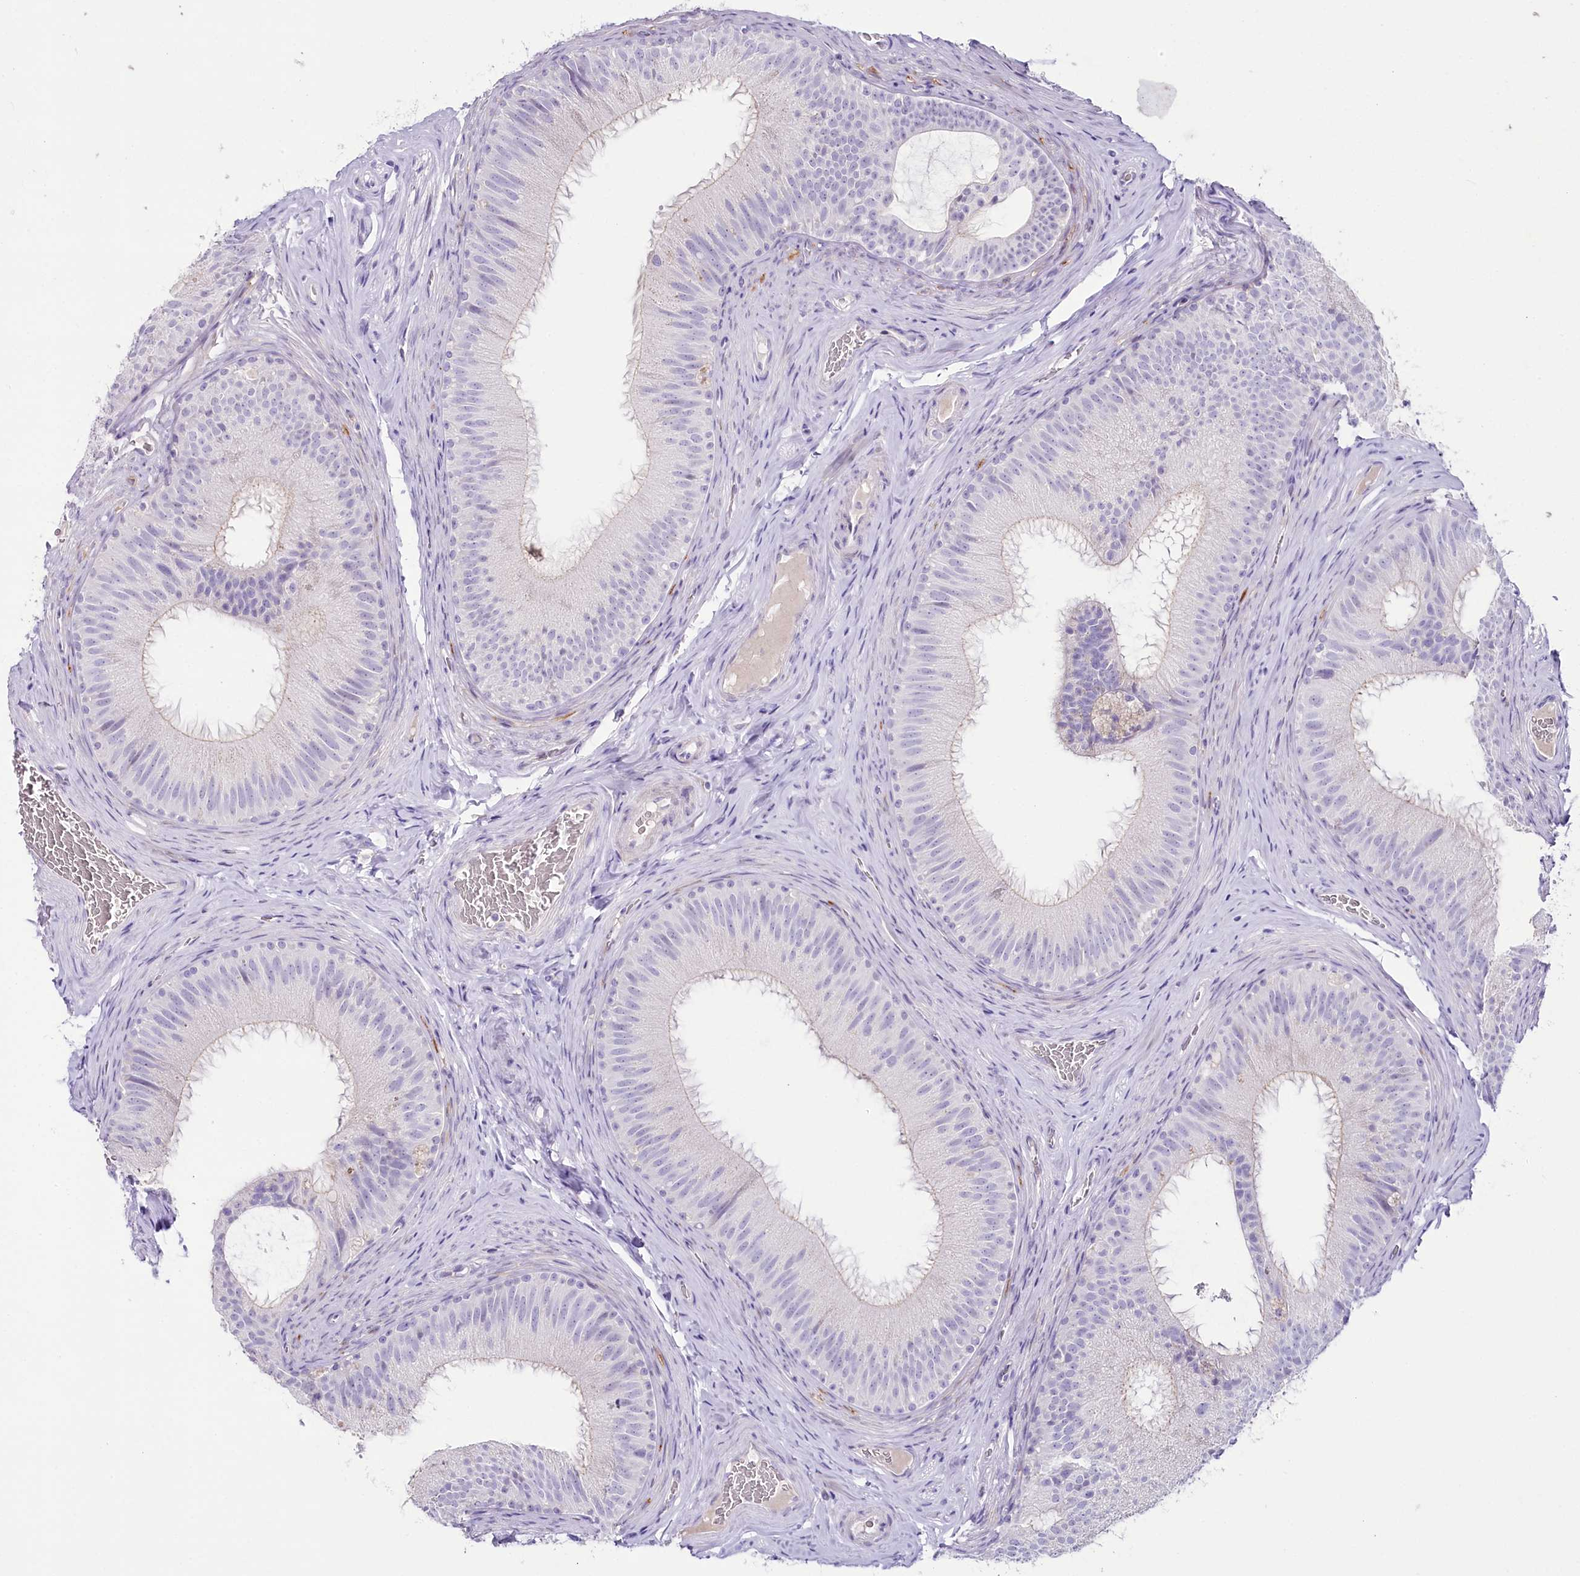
{"staining": {"intensity": "negative", "quantity": "none", "location": "none"}, "tissue": "epididymis", "cell_type": "Glandular cells", "image_type": "normal", "snomed": [{"axis": "morphology", "description": "Normal tissue, NOS"}, {"axis": "topography", "description": "Epididymis"}], "caption": "Immunohistochemistry (IHC) histopathology image of unremarkable epididymis stained for a protein (brown), which displays no positivity in glandular cells.", "gene": "MYOZ1", "patient": {"sex": "male", "age": 34}}